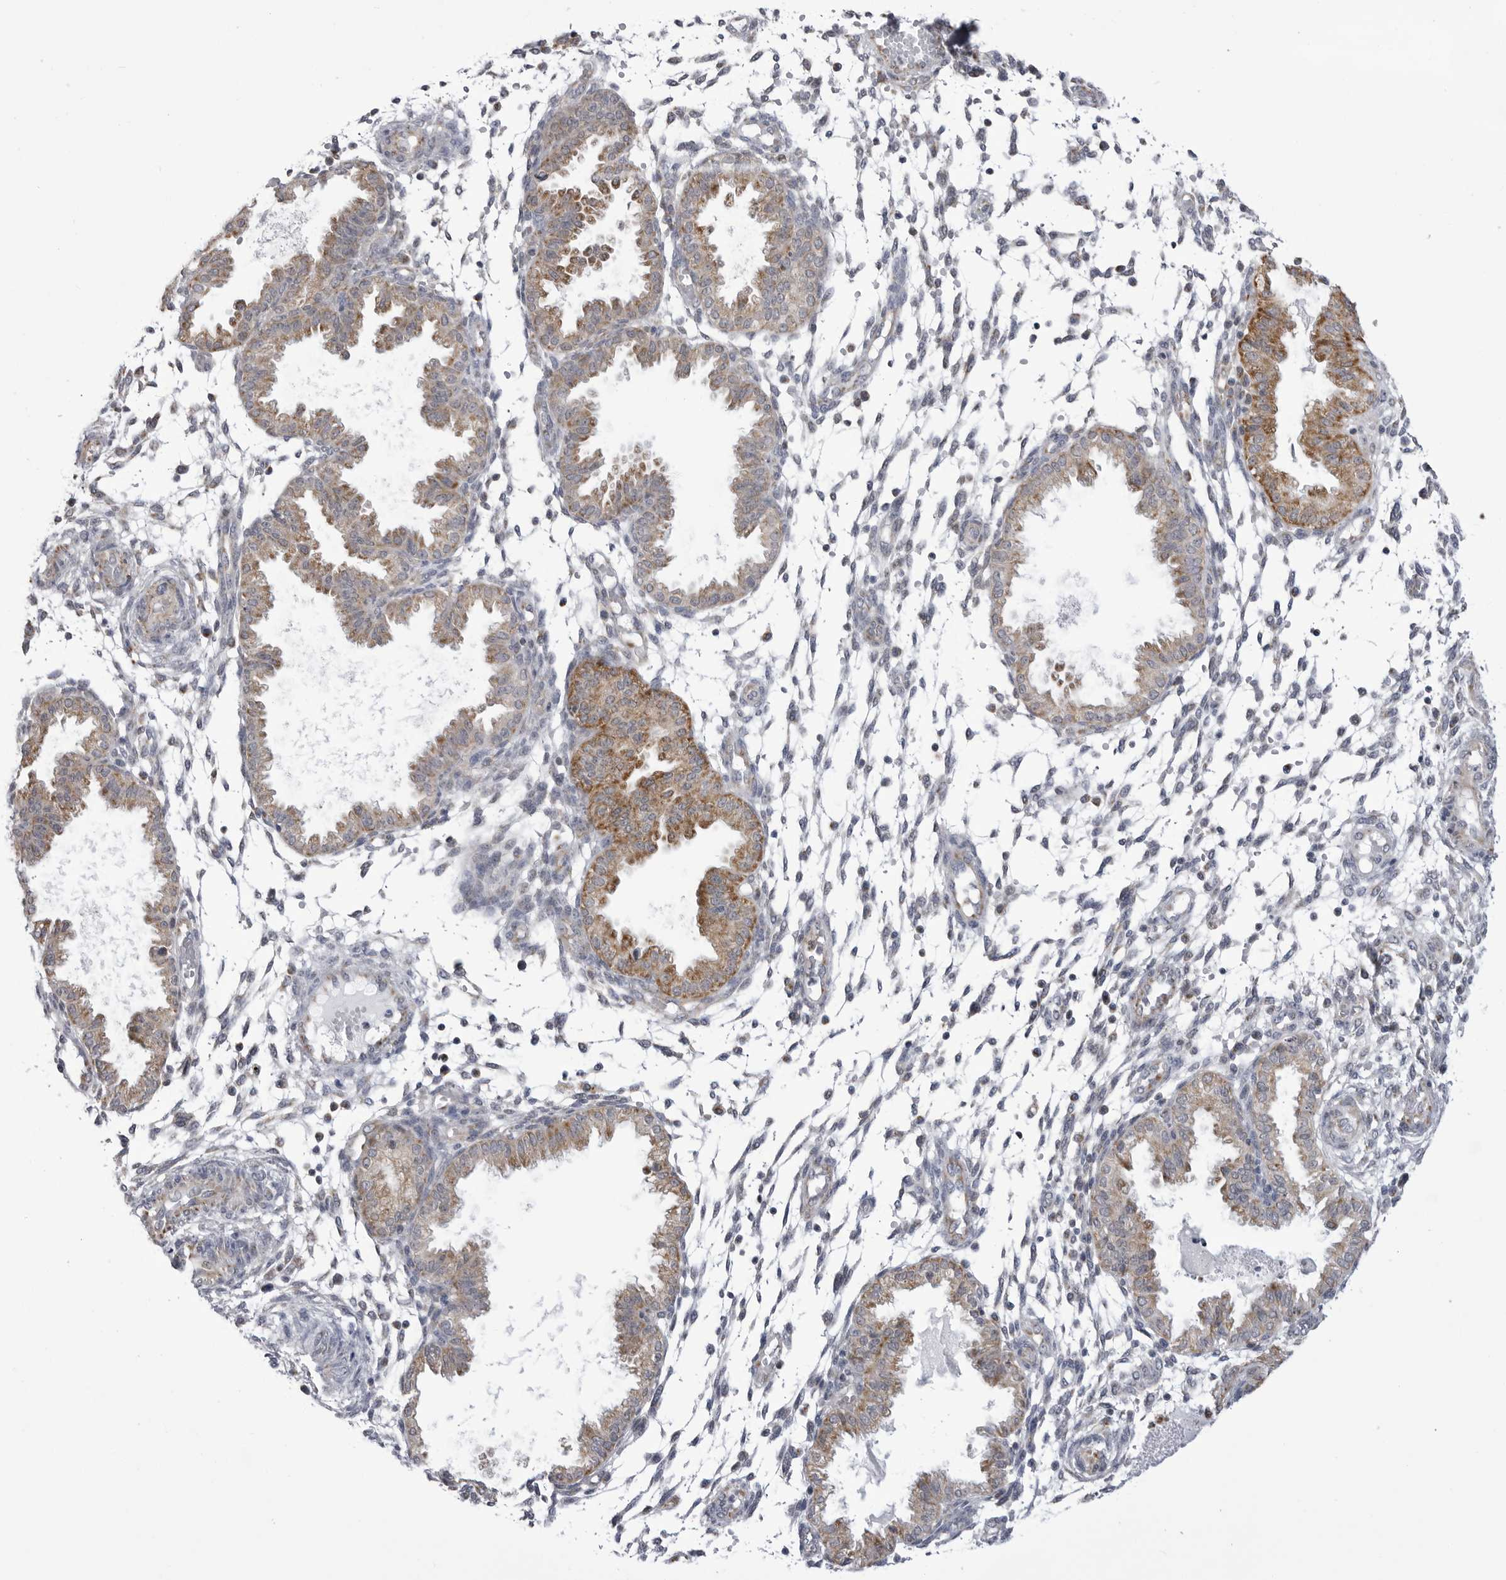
{"staining": {"intensity": "negative", "quantity": "none", "location": "none"}, "tissue": "endometrium", "cell_type": "Cells in endometrial stroma", "image_type": "normal", "snomed": [{"axis": "morphology", "description": "Normal tissue, NOS"}, {"axis": "topography", "description": "Endometrium"}], "caption": "The immunohistochemistry (IHC) micrograph has no significant staining in cells in endometrial stroma of endometrium. (Brightfield microscopy of DAB IHC at high magnification).", "gene": "FH", "patient": {"sex": "female", "age": 33}}